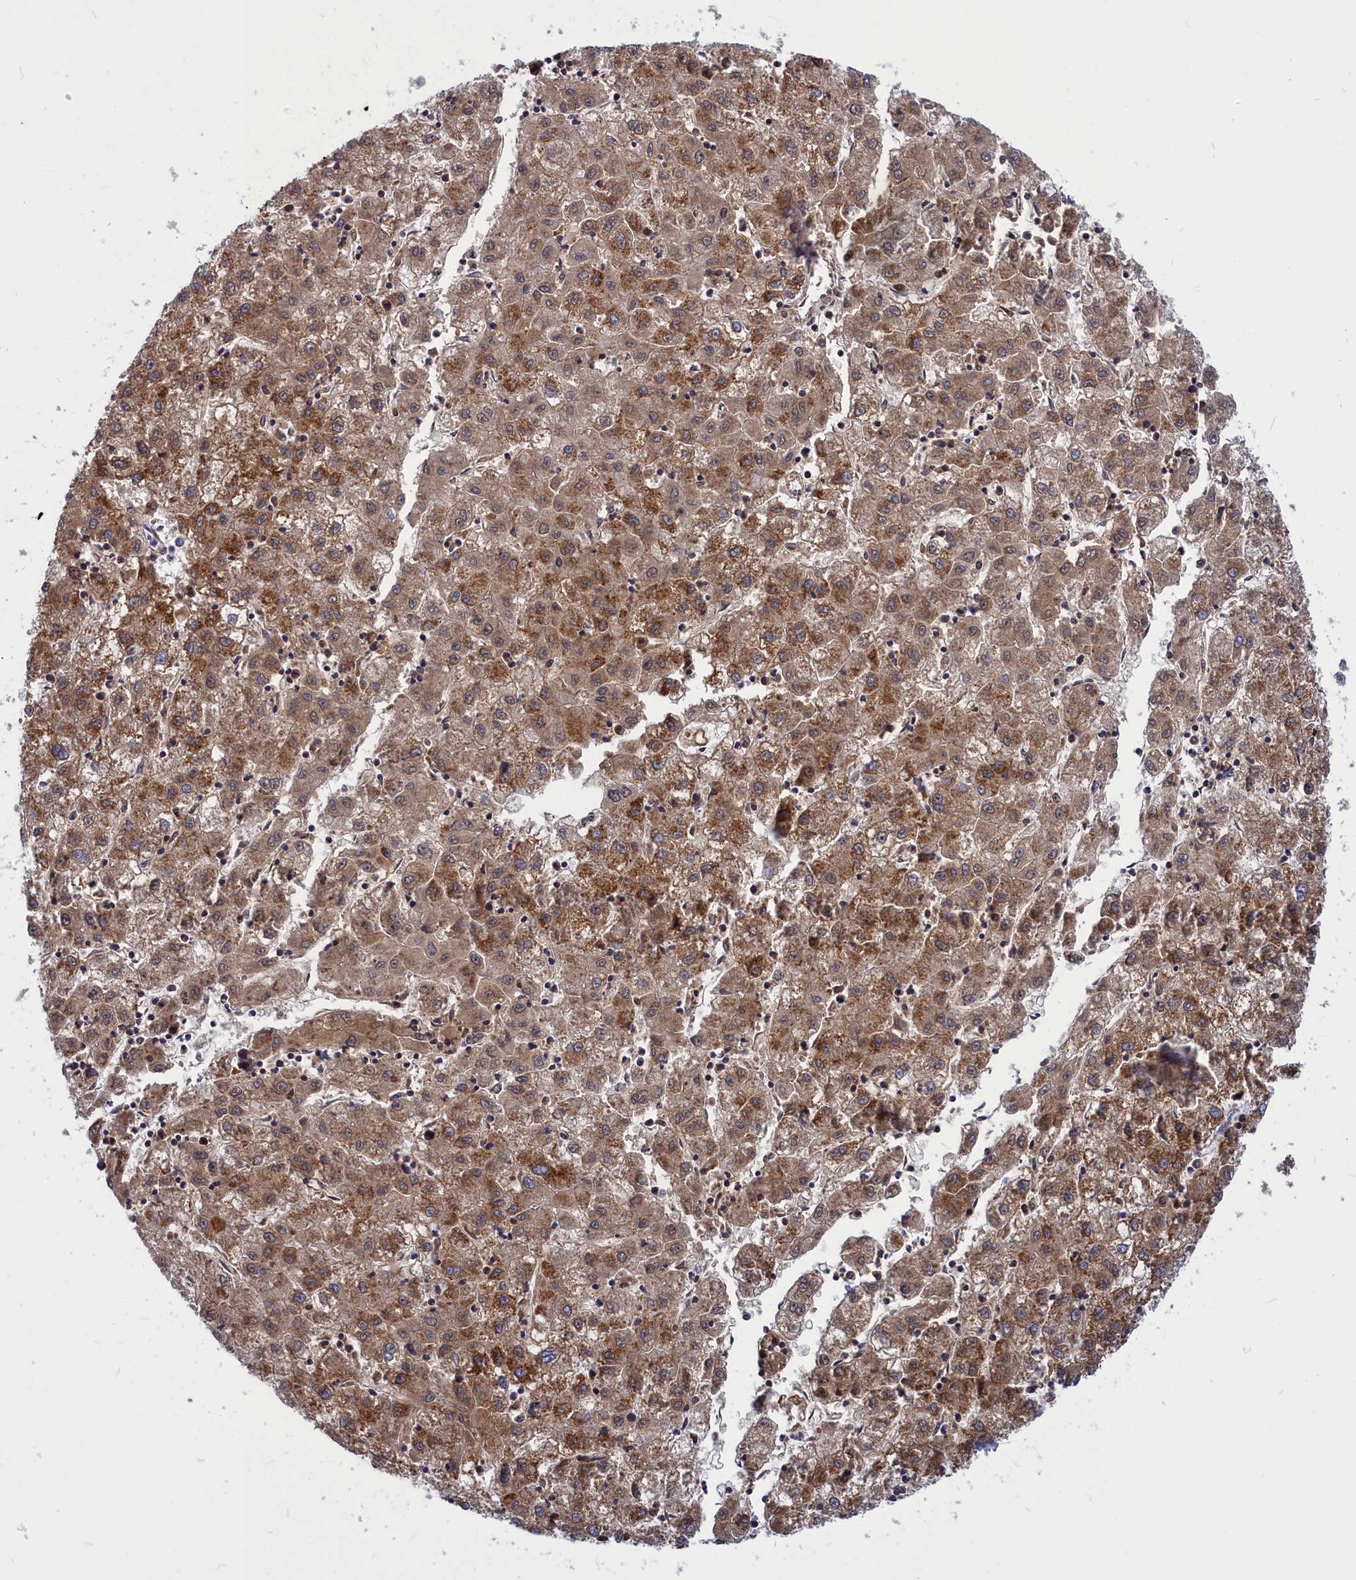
{"staining": {"intensity": "moderate", "quantity": ">75%", "location": "cytoplasmic/membranous"}, "tissue": "liver cancer", "cell_type": "Tumor cells", "image_type": "cancer", "snomed": [{"axis": "morphology", "description": "Carcinoma, Hepatocellular, NOS"}, {"axis": "topography", "description": "Liver"}], "caption": "DAB immunohistochemical staining of hepatocellular carcinoma (liver) shows moderate cytoplasmic/membranous protein positivity in about >75% of tumor cells.", "gene": "CCRL2", "patient": {"sex": "male", "age": 72}}